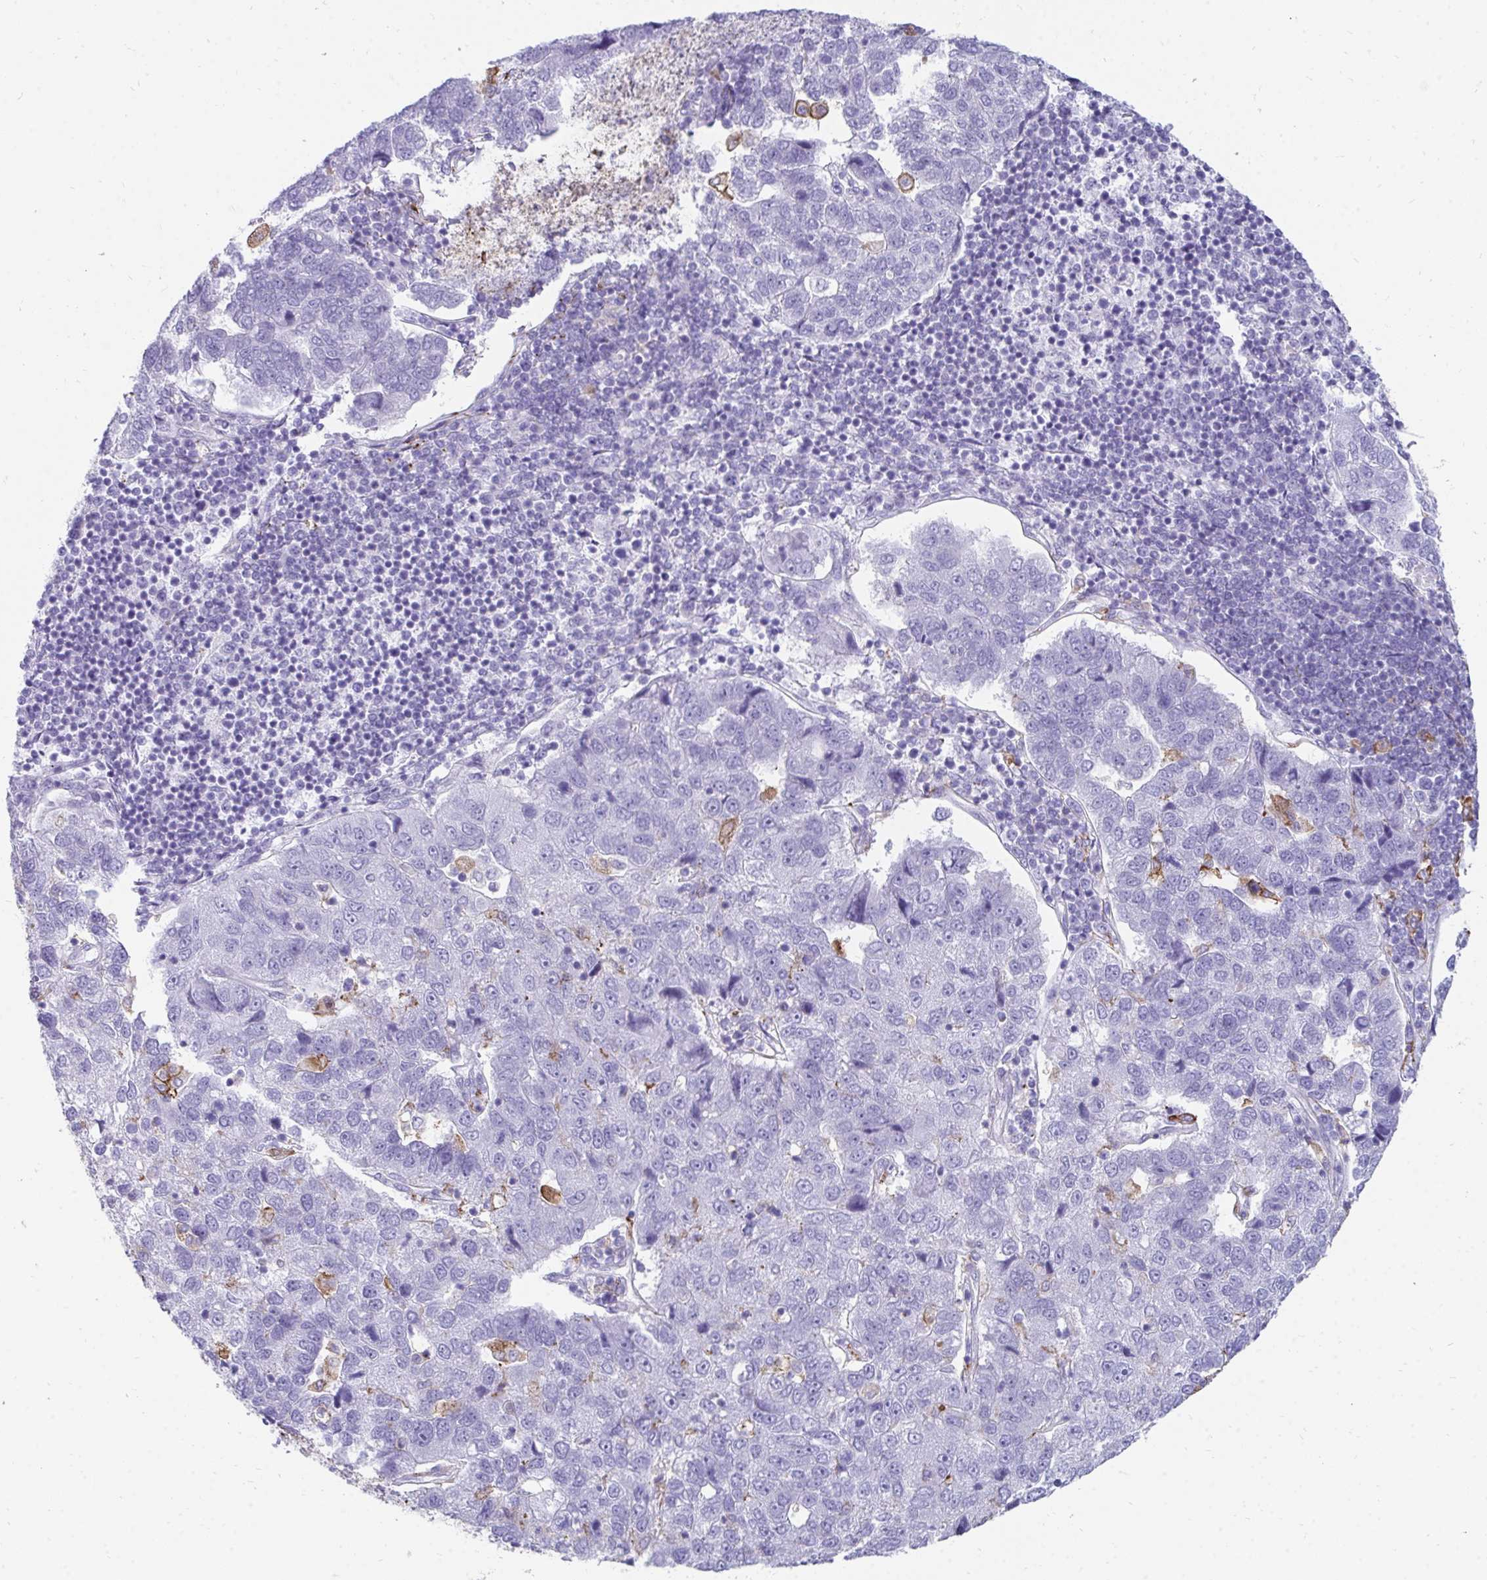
{"staining": {"intensity": "negative", "quantity": "none", "location": "none"}, "tissue": "pancreatic cancer", "cell_type": "Tumor cells", "image_type": "cancer", "snomed": [{"axis": "morphology", "description": "Adenocarcinoma, NOS"}, {"axis": "topography", "description": "Pancreas"}], "caption": "The immunohistochemistry (IHC) image has no significant expression in tumor cells of pancreatic adenocarcinoma tissue. (Stains: DAB immunohistochemistry (IHC) with hematoxylin counter stain, Microscopy: brightfield microscopy at high magnification).", "gene": "CD163", "patient": {"sex": "female", "age": 61}}